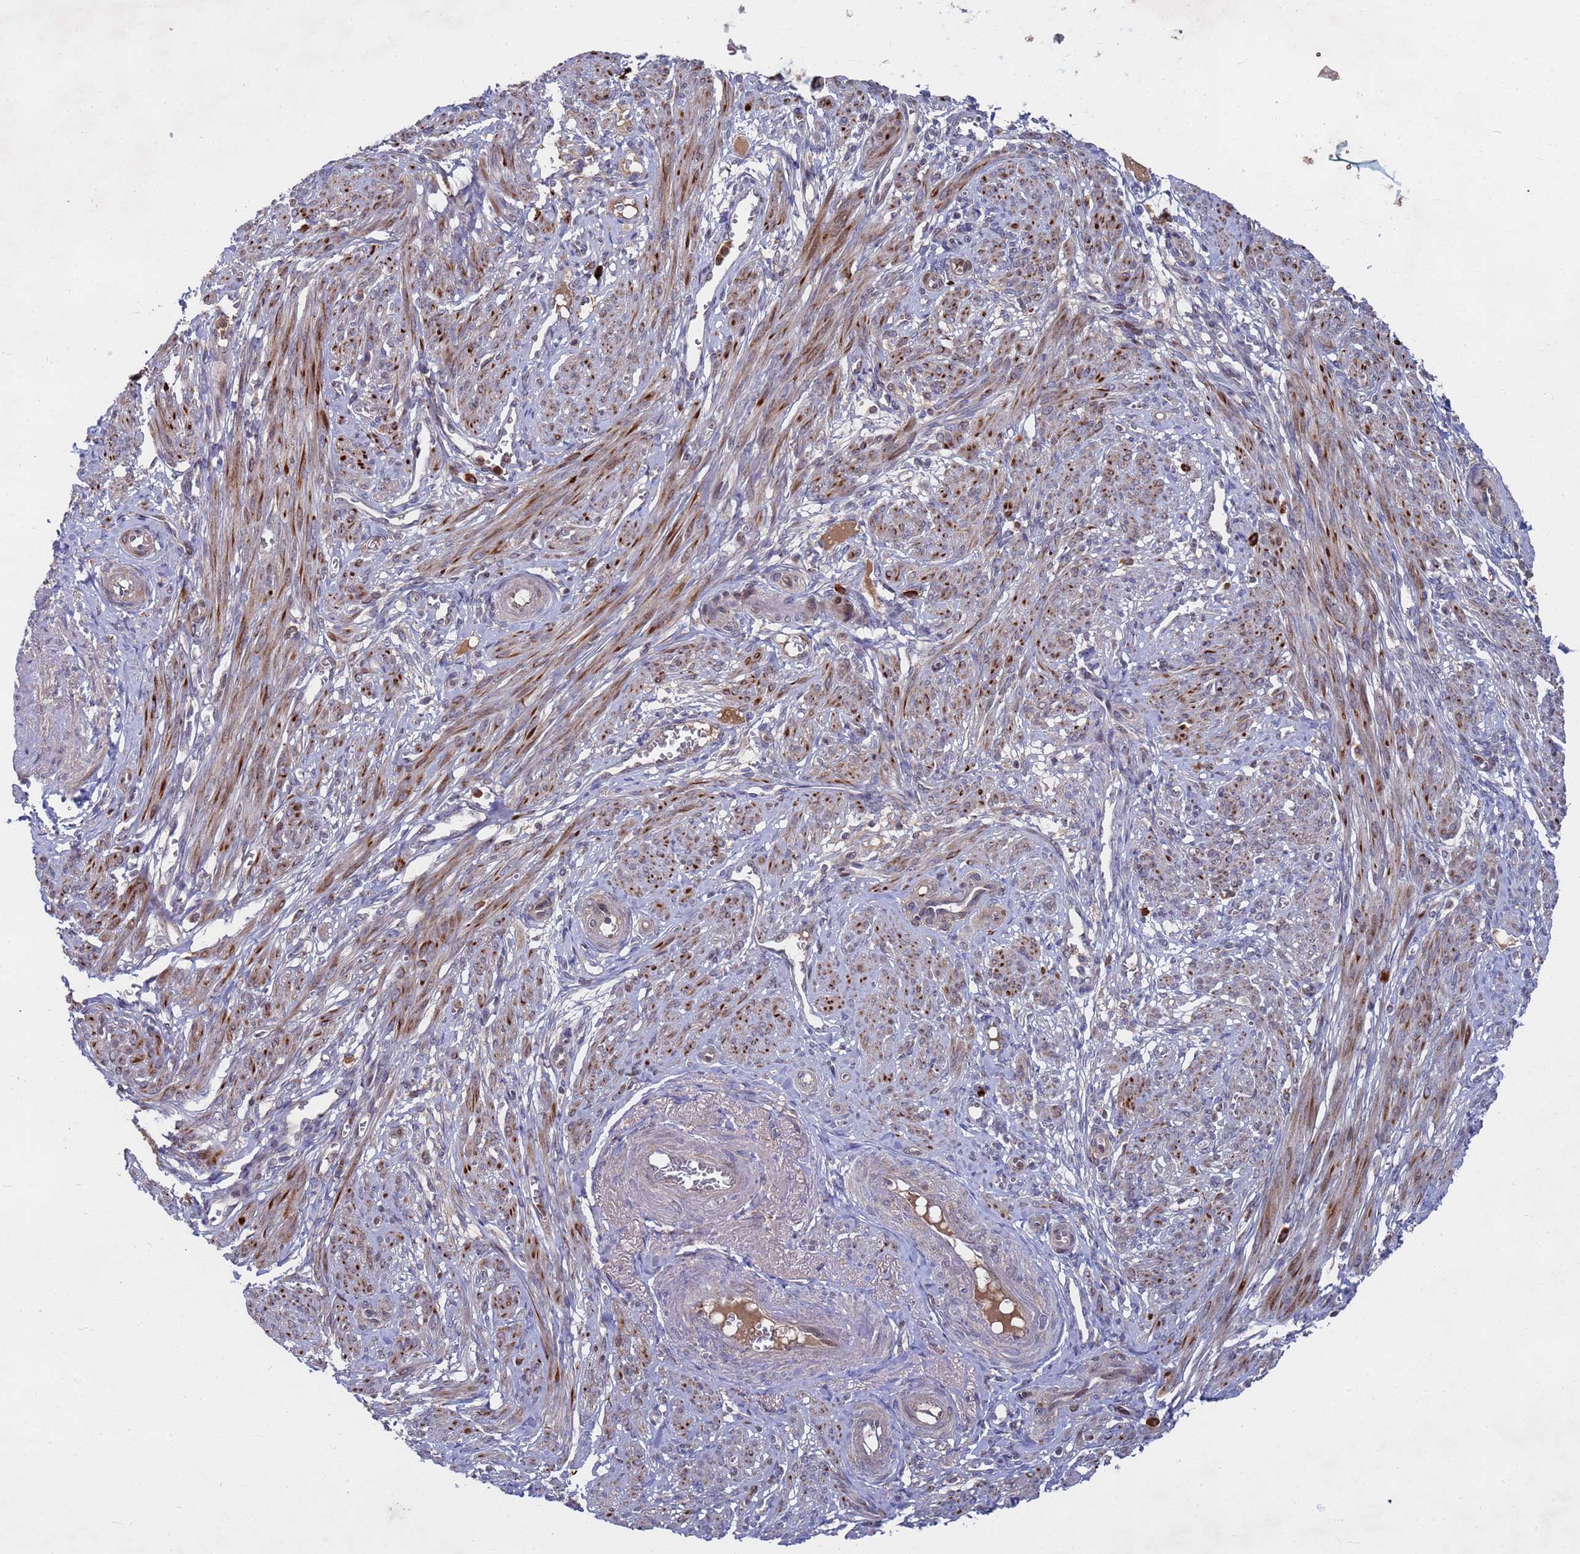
{"staining": {"intensity": "moderate", "quantity": ">75%", "location": "cytoplasmic/membranous"}, "tissue": "smooth muscle", "cell_type": "Smooth muscle cells", "image_type": "normal", "snomed": [{"axis": "morphology", "description": "Normal tissue, NOS"}, {"axis": "topography", "description": "Smooth muscle"}], "caption": "Immunohistochemical staining of unremarkable human smooth muscle displays moderate cytoplasmic/membranous protein expression in about >75% of smooth muscle cells.", "gene": "TMBIM6", "patient": {"sex": "female", "age": 39}}